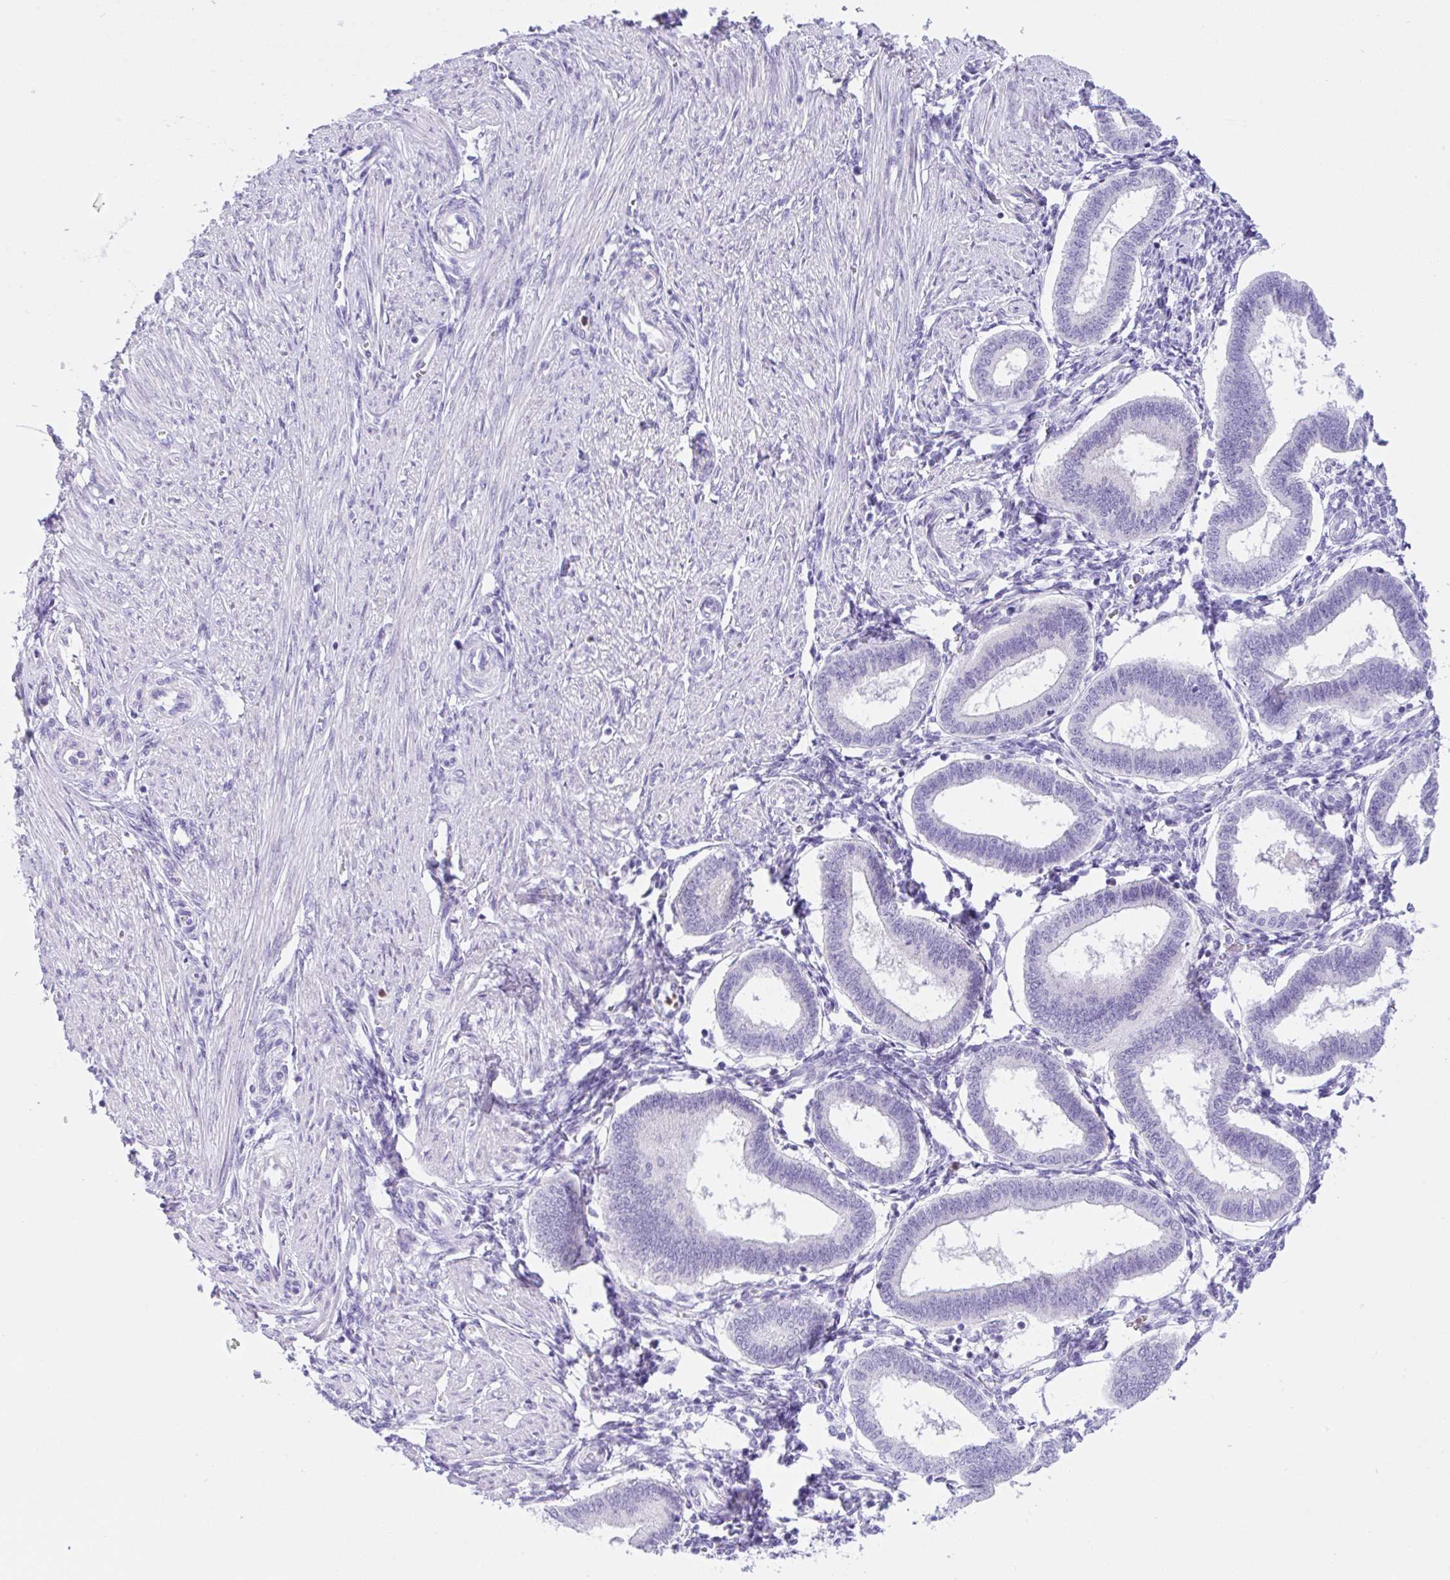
{"staining": {"intensity": "negative", "quantity": "none", "location": "none"}, "tissue": "endometrium", "cell_type": "Cells in endometrial stroma", "image_type": "normal", "snomed": [{"axis": "morphology", "description": "Normal tissue, NOS"}, {"axis": "topography", "description": "Endometrium"}], "caption": "Protein analysis of benign endometrium reveals no significant staining in cells in endometrial stroma.", "gene": "NCF1", "patient": {"sex": "female", "age": 24}}